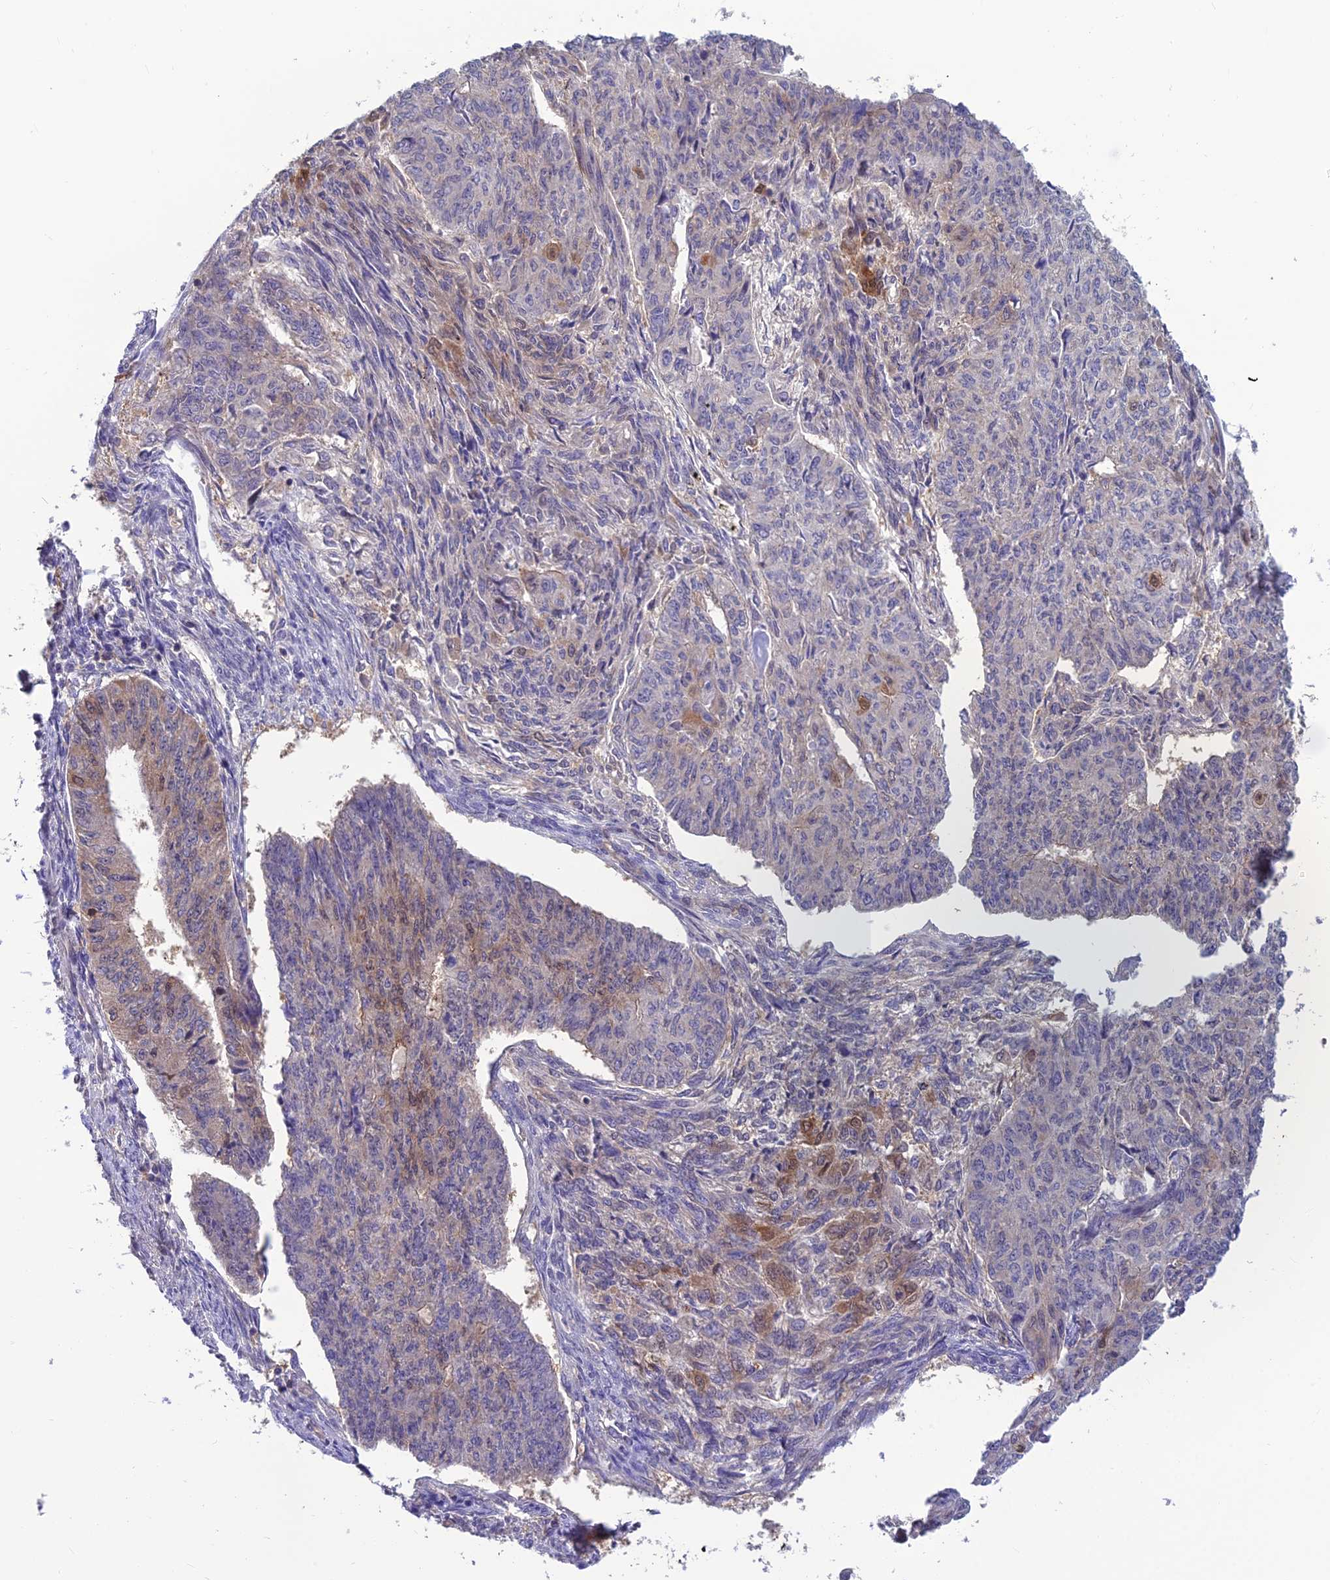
{"staining": {"intensity": "moderate", "quantity": "<25%", "location": "cytoplasmic/membranous,nuclear"}, "tissue": "endometrial cancer", "cell_type": "Tumor cells", "image_type": "cancer", "snomed": [{"axis": "morphology", "description": "Adenocarcinoma, NOS"}, {"axis": "topography", "description": "Endometrium"}], "caption": "The micrograph demonstrates staining of endometrial cancer, revealing moderate cytoplasmic/membranous and nuclear protein expression (brown color) within tumor cells. (Brightfield microscopy of DAB IHC at high magnification).", "gene": "MVD", "patient": {"sex": "female", "age": 32}}